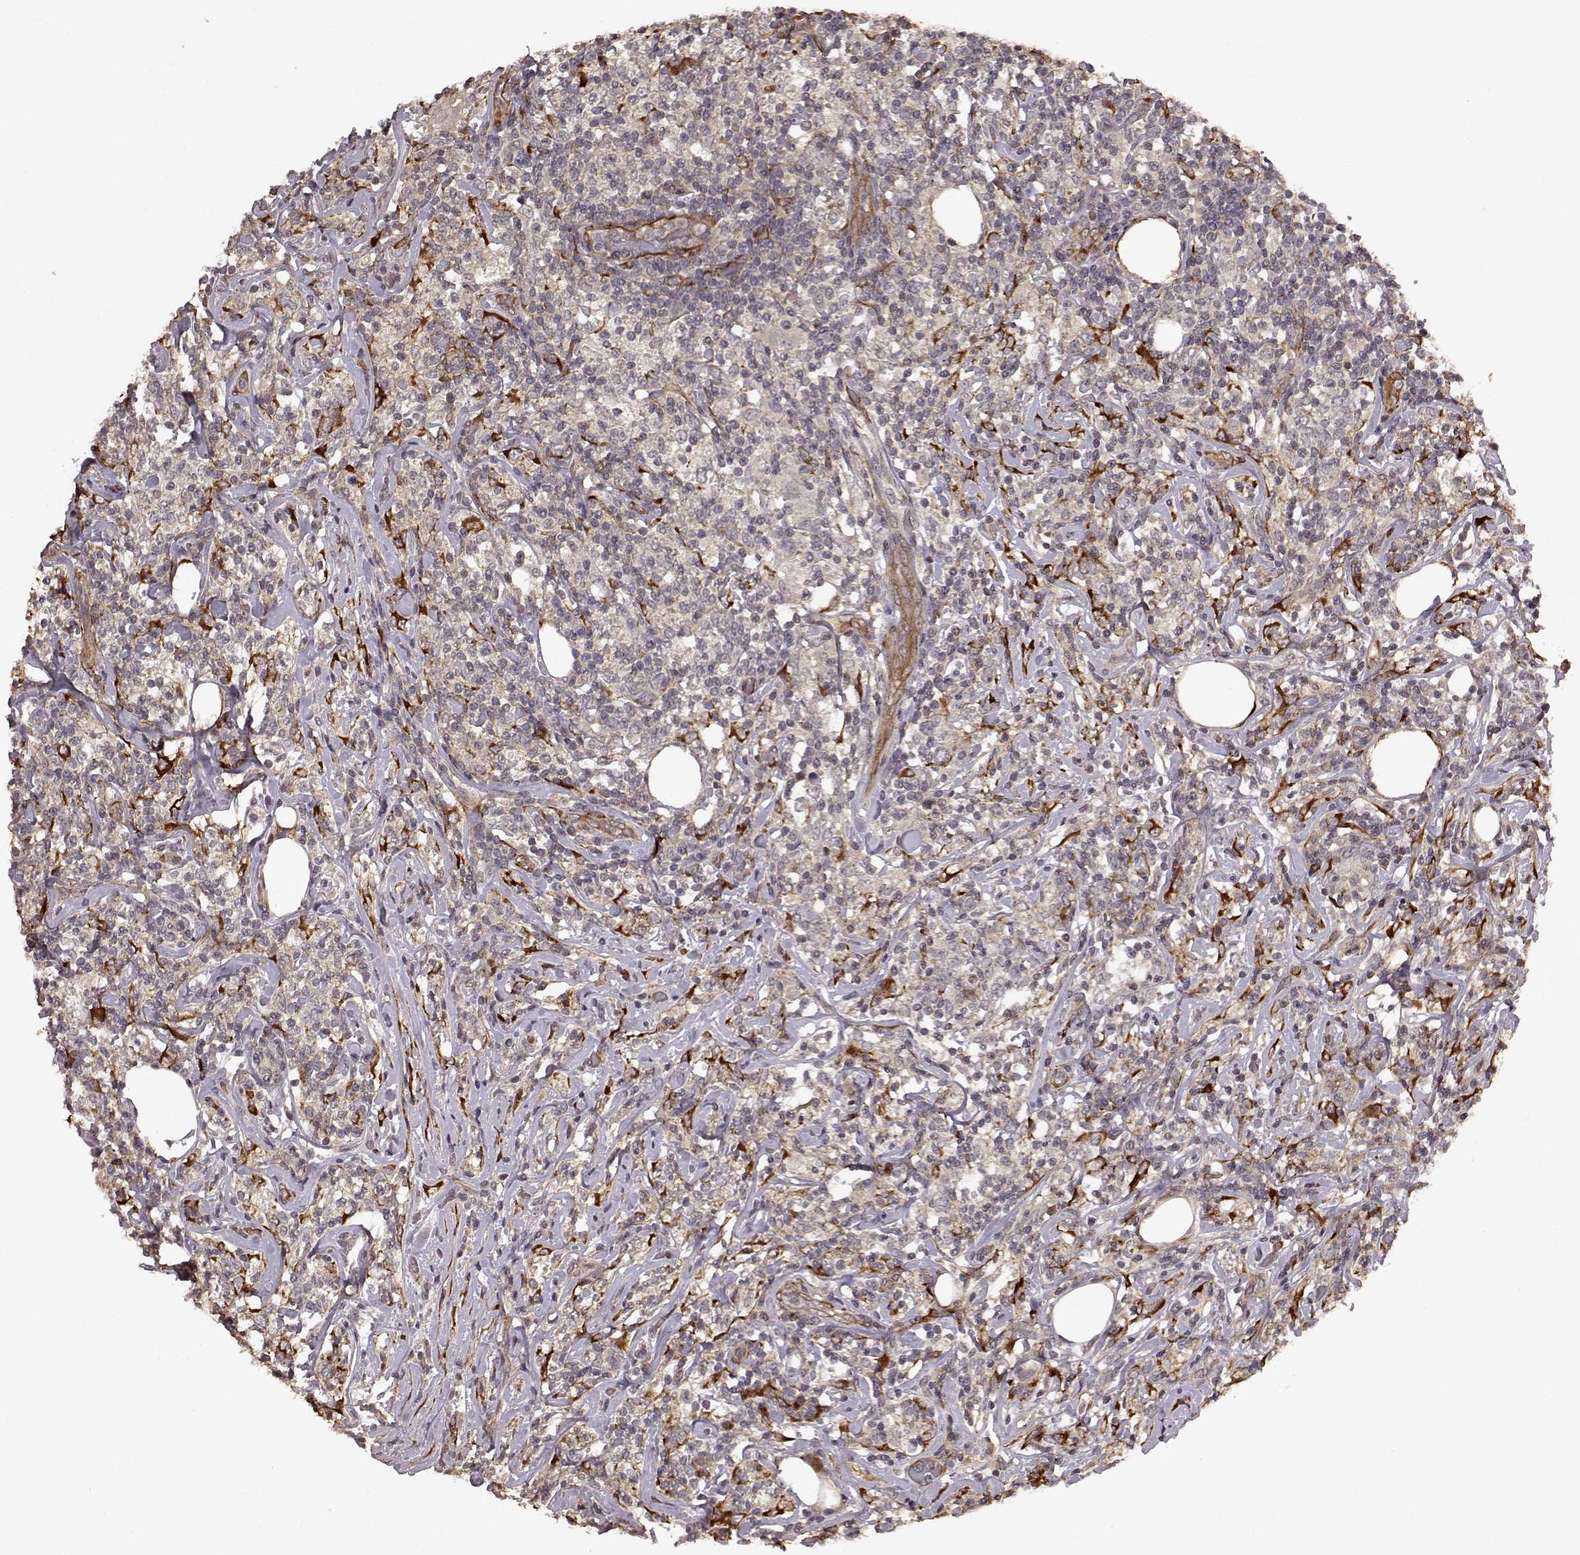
{"staining": {"intensity": "negative", "quantity": "none", "location": "none"}, "tissue": "lymphoma", "cell_type": "Tumor cells", "image_type": "cancer", "snomed": [{"axis": "morphology", "description": "Malignant lymphoma, non-Hodgkin's type, High grade"}, {"axis": "topography", "description": "Lymph node"}], "caption": "There is no significant expression in tumor cells of malignant lymphoma, non-Hodgkin's type (high-grade).", "gene": "FSTL1", "patient": {"sex": "female", "age": 84}}